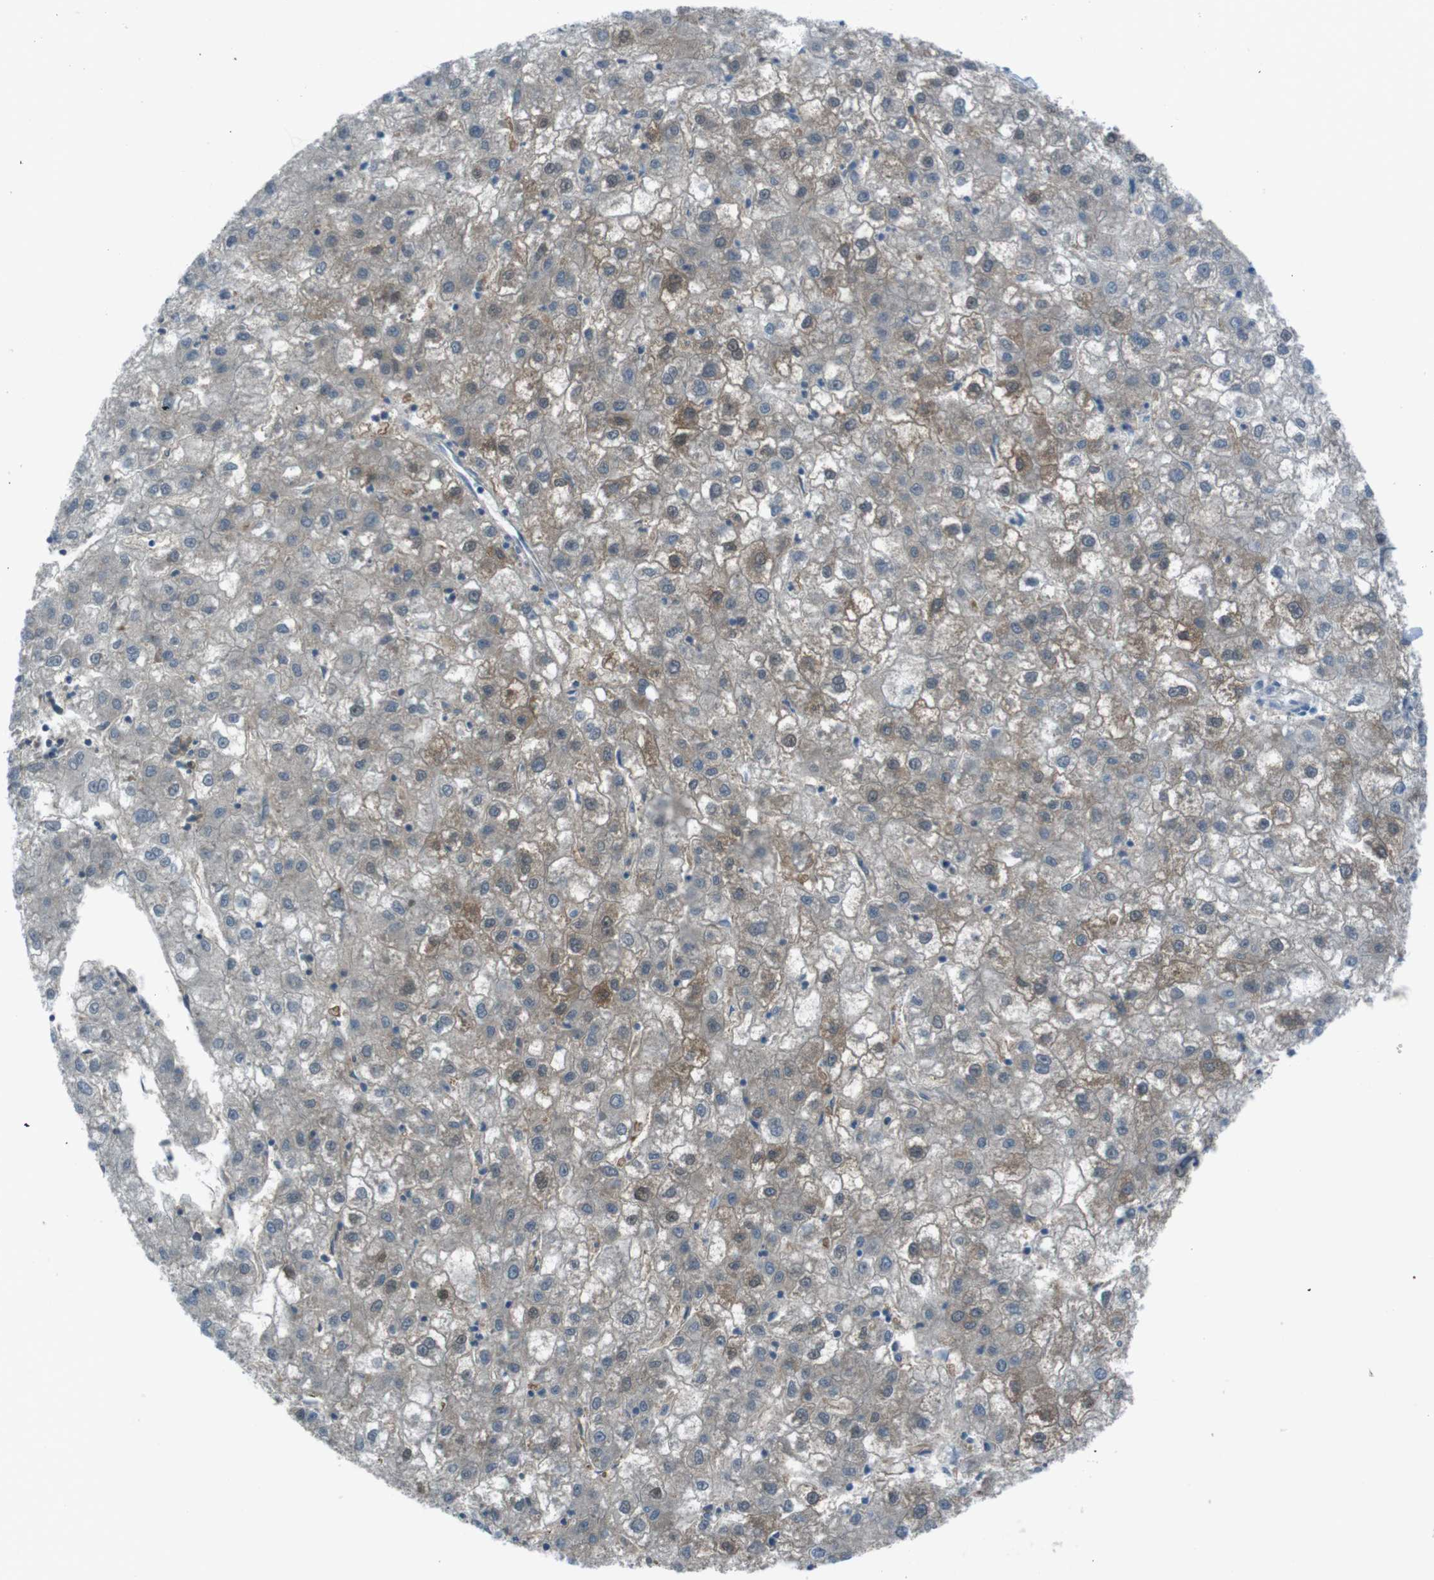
{"staining": {"intensity": "moderate", "quantity": "<25%", "location": "cytoplasmic/membranous"}, "tissue": "liver cancer", "cell_type": "Tumor cells", "image_type": "cancer", "snomed": [{"axis": "morphology", "description": "Carcinoma, Hepatocellular, NOS"}, {"axis": "topography", "description": "Liver"}], "caption": "DAB immunohistochemical staining of human liver hepatocellular carcinoma exhibits moderate cytoplasmic/membranous protein staining in about <25% of tumor cells.", "gene": "ZDHHC20", "patient": {"sex": "male", "age": 72}}